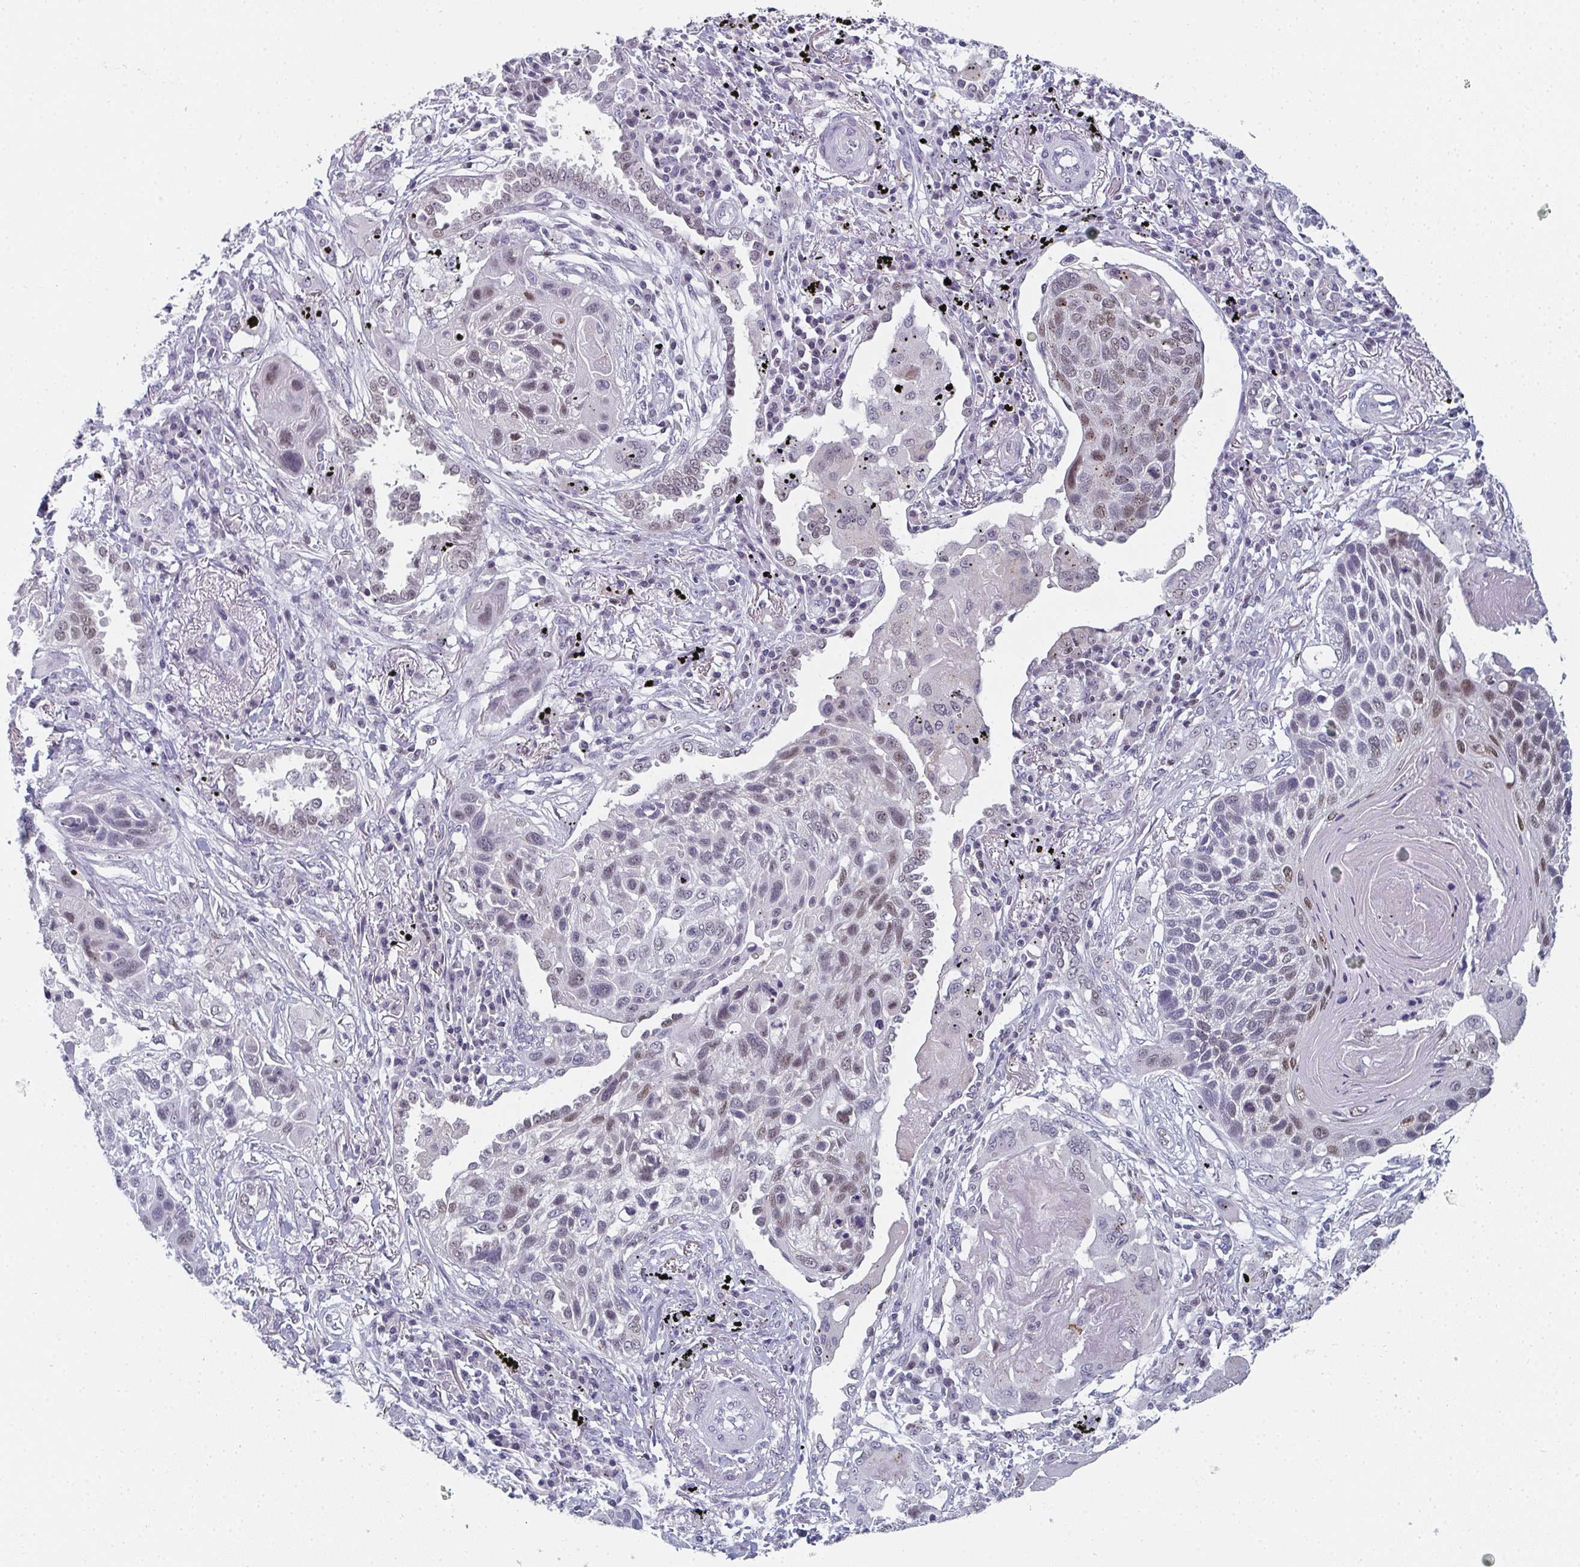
{"staining": {"intensity": "moderate", "quantity": "<25%", "location": "nuclear"}, "tissue": "lung cancer", "cell_type": "Tumor cells", "image_type": "cancer", "snomed": [{"axis": "morphology", "description": "Squamous cell carcinoma, NOS"}, {"axis": "topography", "description": "Lung"}], "caption": "Lung cancer tissue reveals moderate nuclear expression in approximately <25% of tumor cells, visualized by immunohistochemistry.", "gene": "PYCR3", "patient": {"sex": "male", "age": 78}}